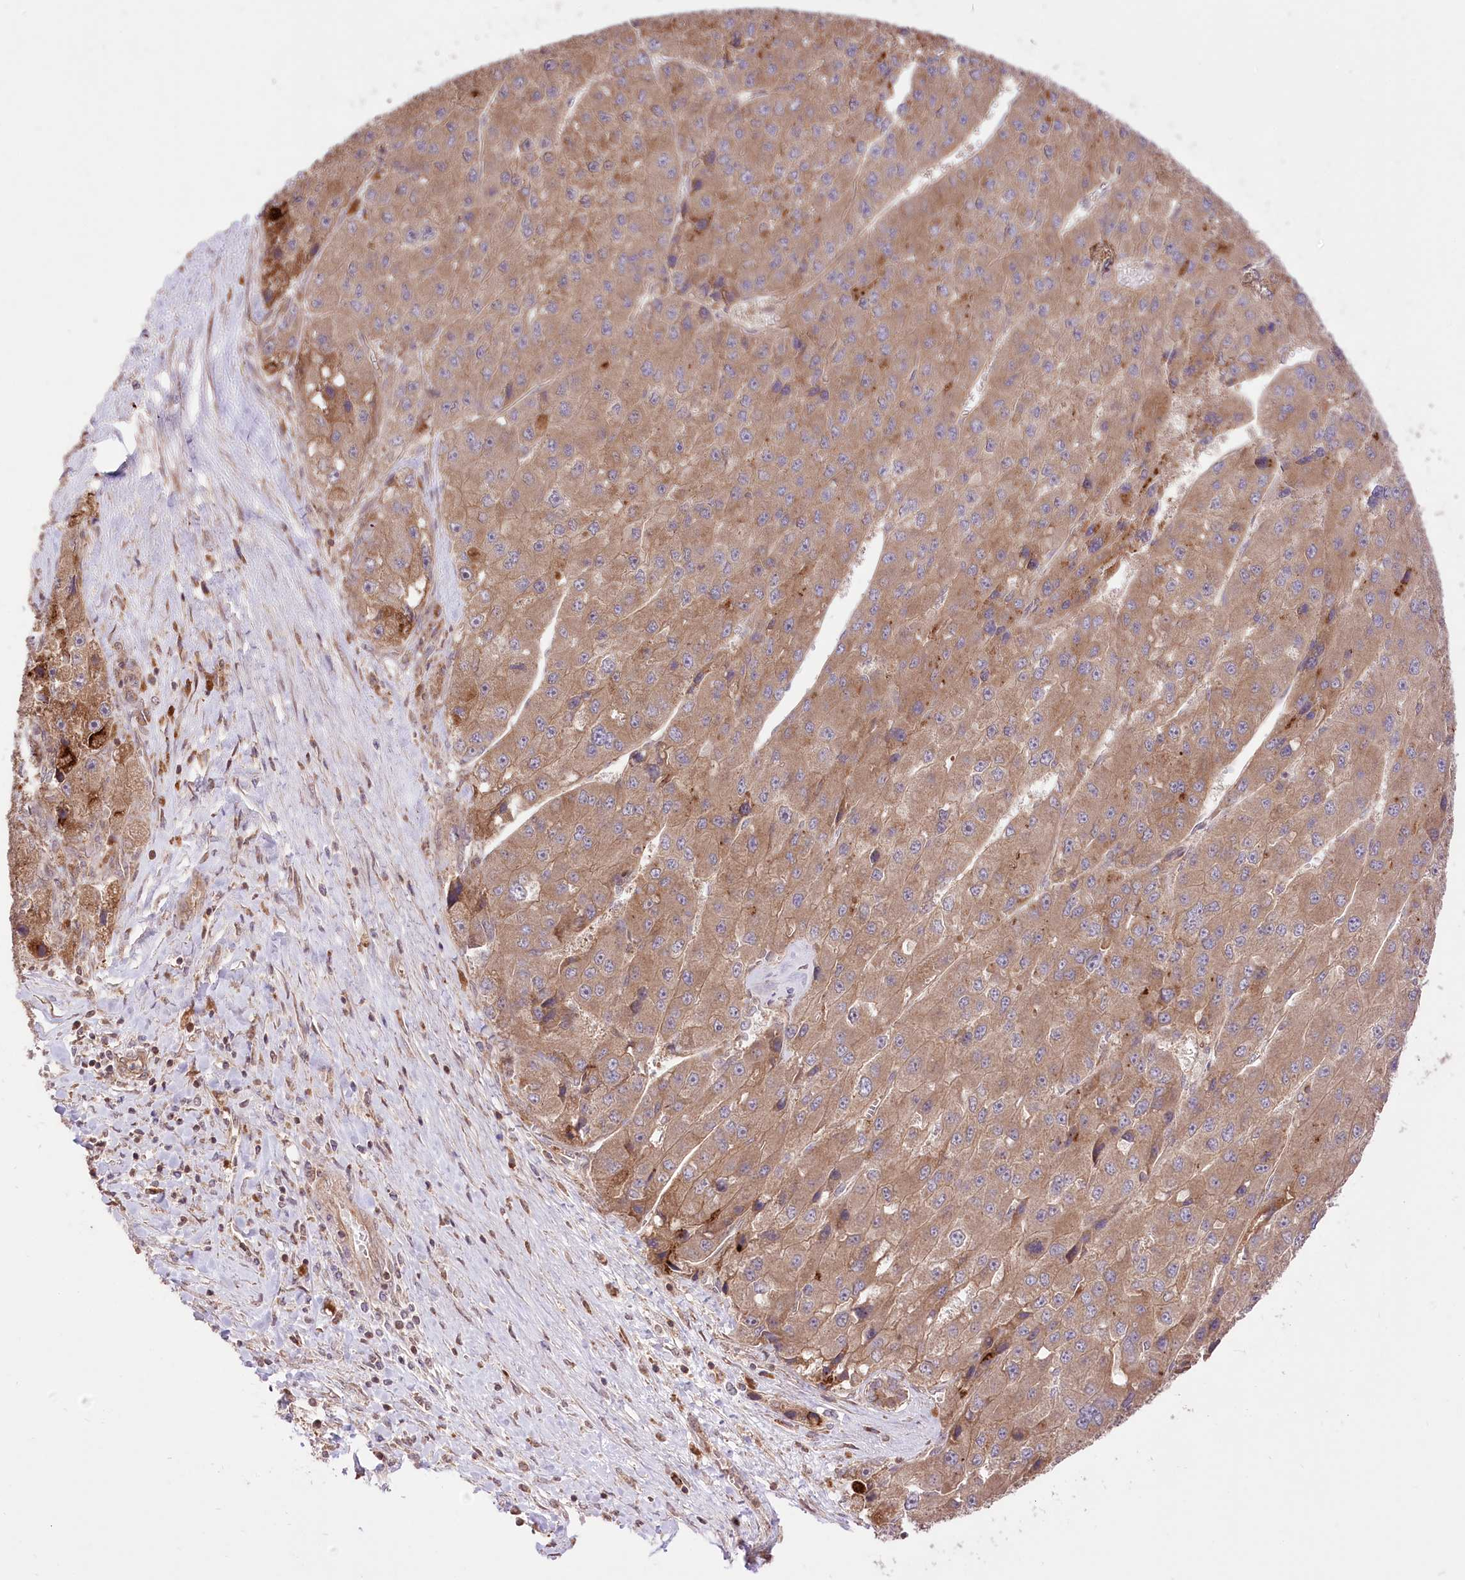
{"staining": {"intensity": "moderate", "quantity": ">75%", "location": "cytoplasmic/membranous"}, "tissue": "liver cancer", "cell_type": "Tumor cells", "image_type": "cancer", "snomed": [{"axis": "morphology", "description": "Carcinoma, Hepatocellular, NOS"}, {"axis": "topography", "description": "Liver"}], "caption": "High-magnification brightfield microscopy of hepatocellular carcinoma (liver) stained with DAB (3,3'-diaminobenzidine) (brown) and counterstained with hematoxylin (blue). tumor cells exhibit moderate cytoplasmic/membranous staining is appreciated in approximately>75% of cells.", "gene": "XYLB", "patient": {"sex": "female", "age": 73}}